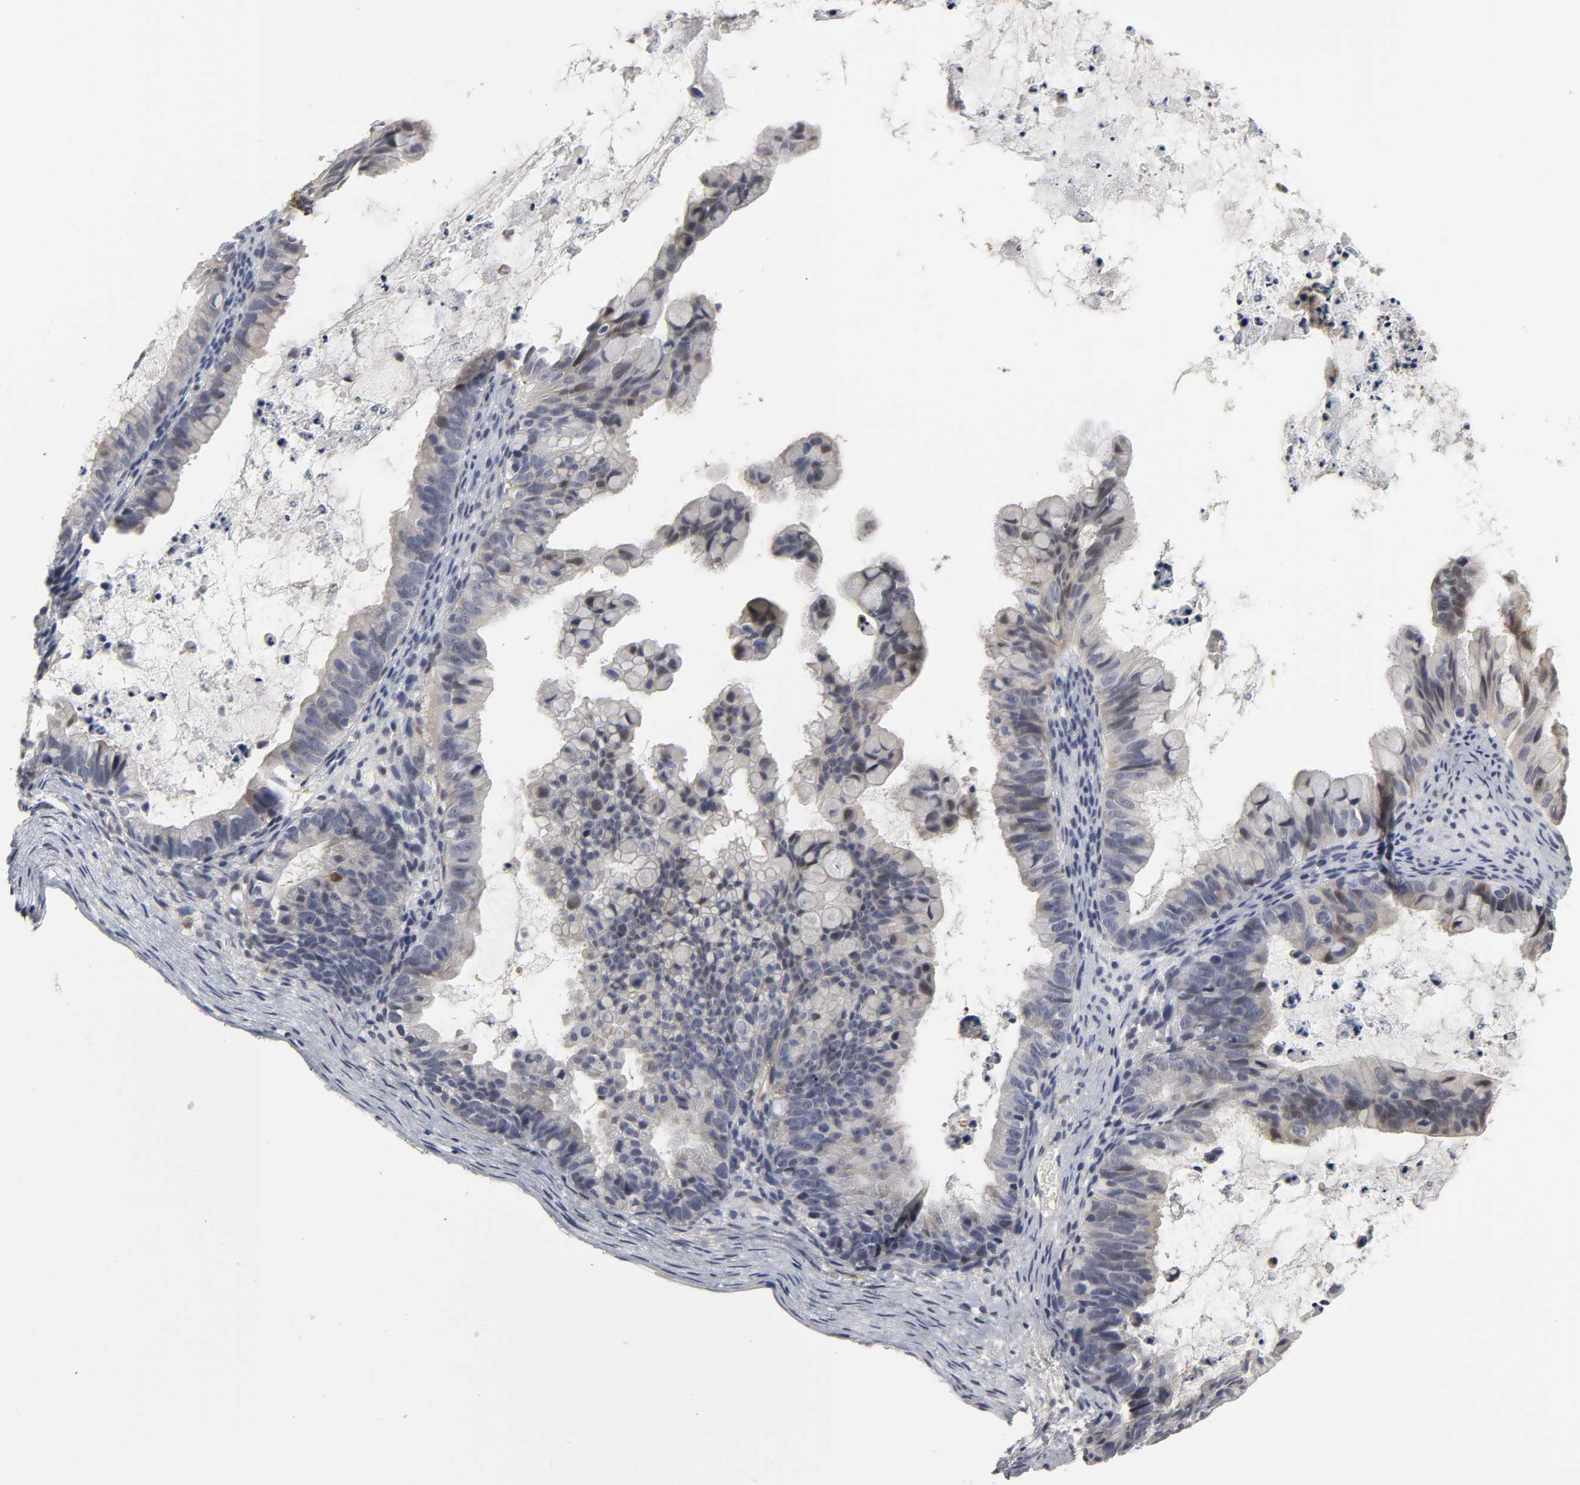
{"staining": {"intensity": "weak", "quantity": "<25%", "location": "cytoplasmic/membranous"}, "tissue": "ovarian cancer", "cell_type": "Tumor cells", "image_type": "cancer", "snomed": [{"axis": "morphology", "description": "Cystadenocarcinoma, mucinous, NOS"}, {"axis": "topography", "description": "Ovary"}], "caption": "Tumor cells are negative for brown protein staining in ovarian mucinous cystadenocarcinoma.", "gene": "PDLIM3", "patient": {"sex": "female", "age": 36}}